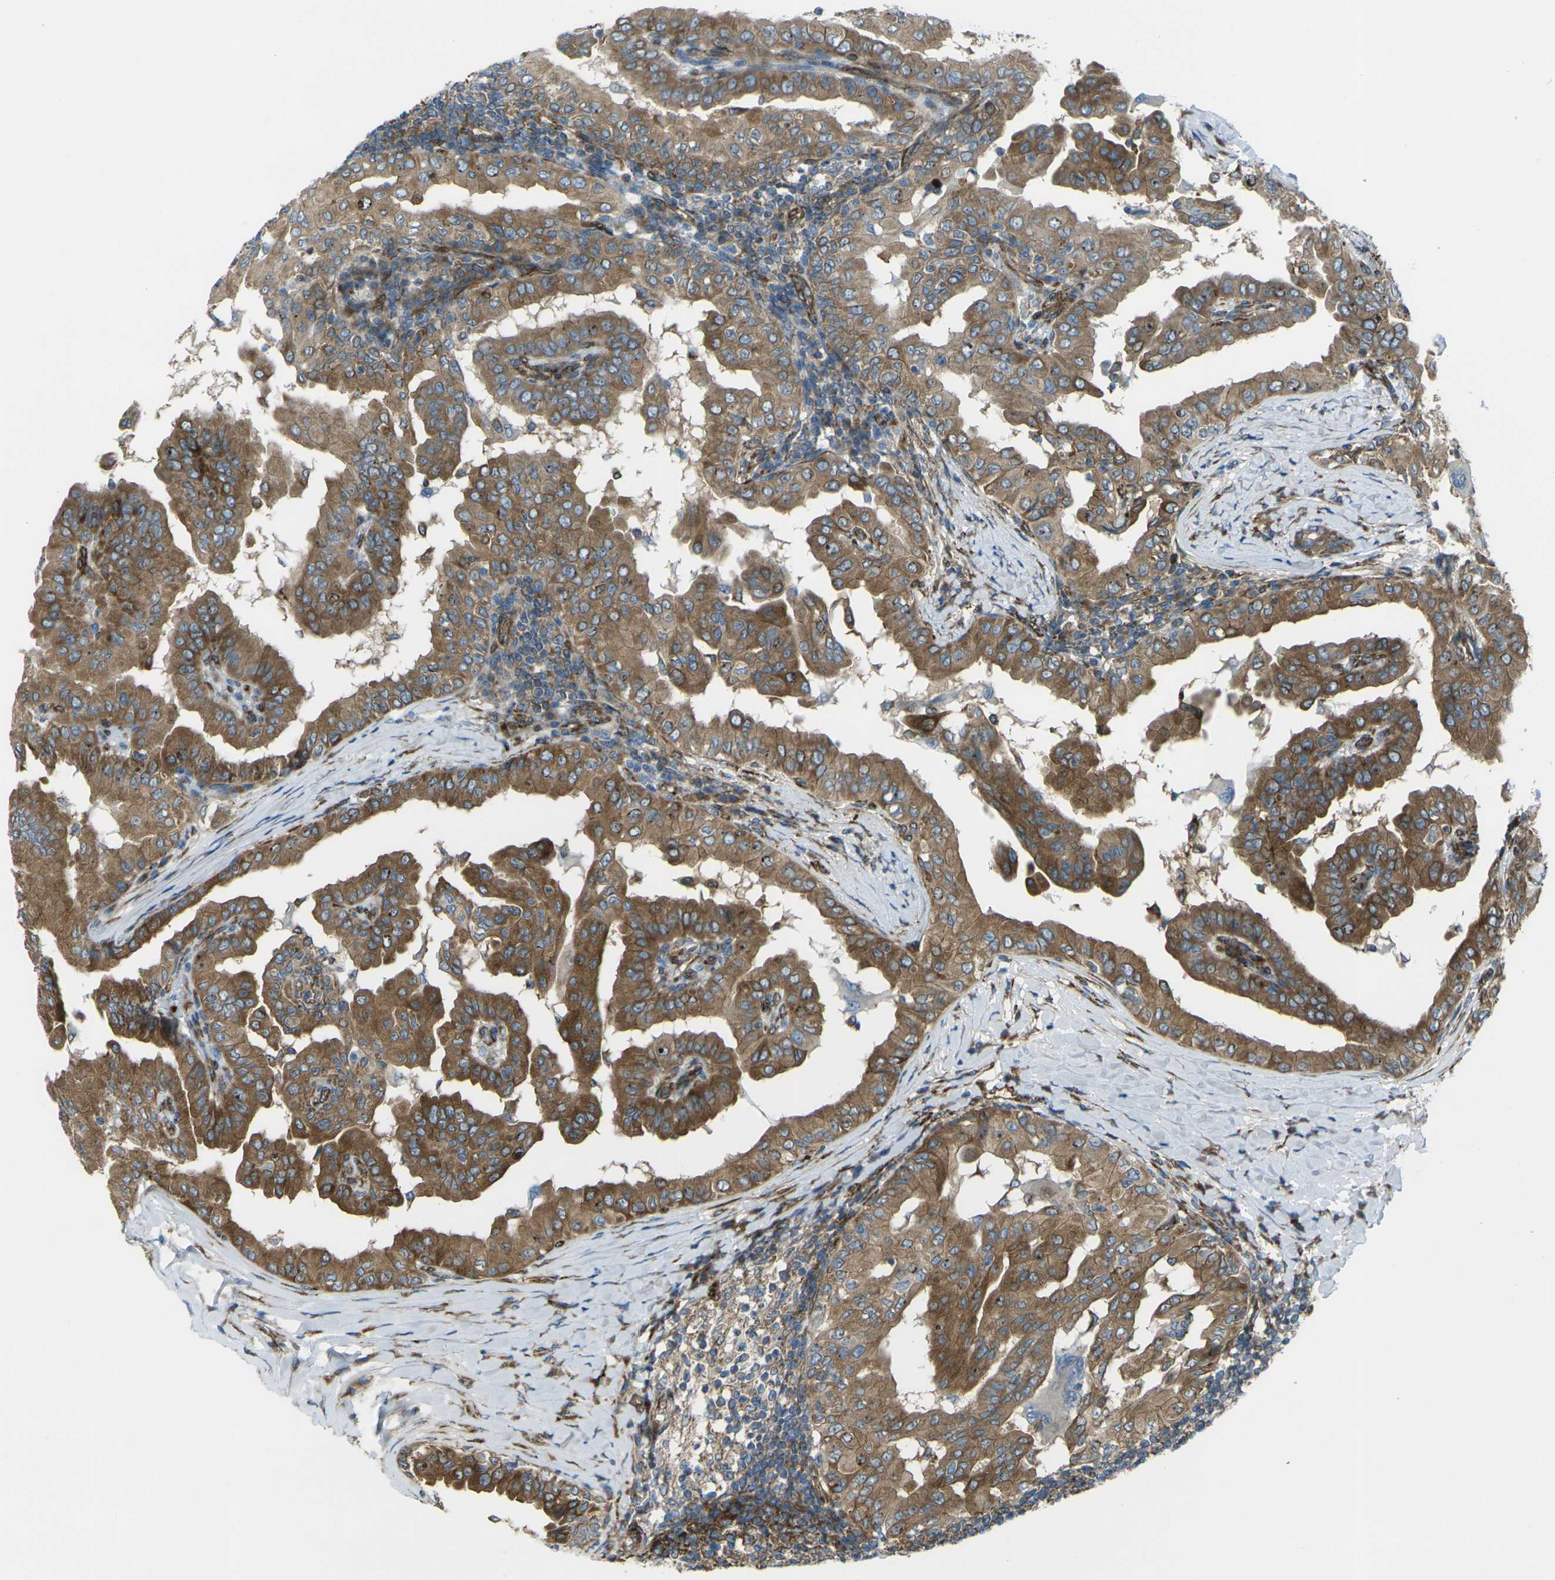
{"staining": {"intensity": "moderate", "quantity": ">75%", "location": "cytoplasmic/membranous"}, "tissue": "thyroid cancer", "cell_type": "Tumor cells", "image_type": "cancer", "snomed": [{"axis": "morphology", "description": "Papillary adenocarcinoma, NOS"}, {"axis": "topography", "description": "Thyroid gland"}], "caption": "Moderate cytoplasmic/membranous expression for a protein is appreciated in about >75% of tumor cells of thyroid papillary adenocarcinoma using IHC.", "gene": "CELSR2", "patient": {"sex": "male", "age": 33}}